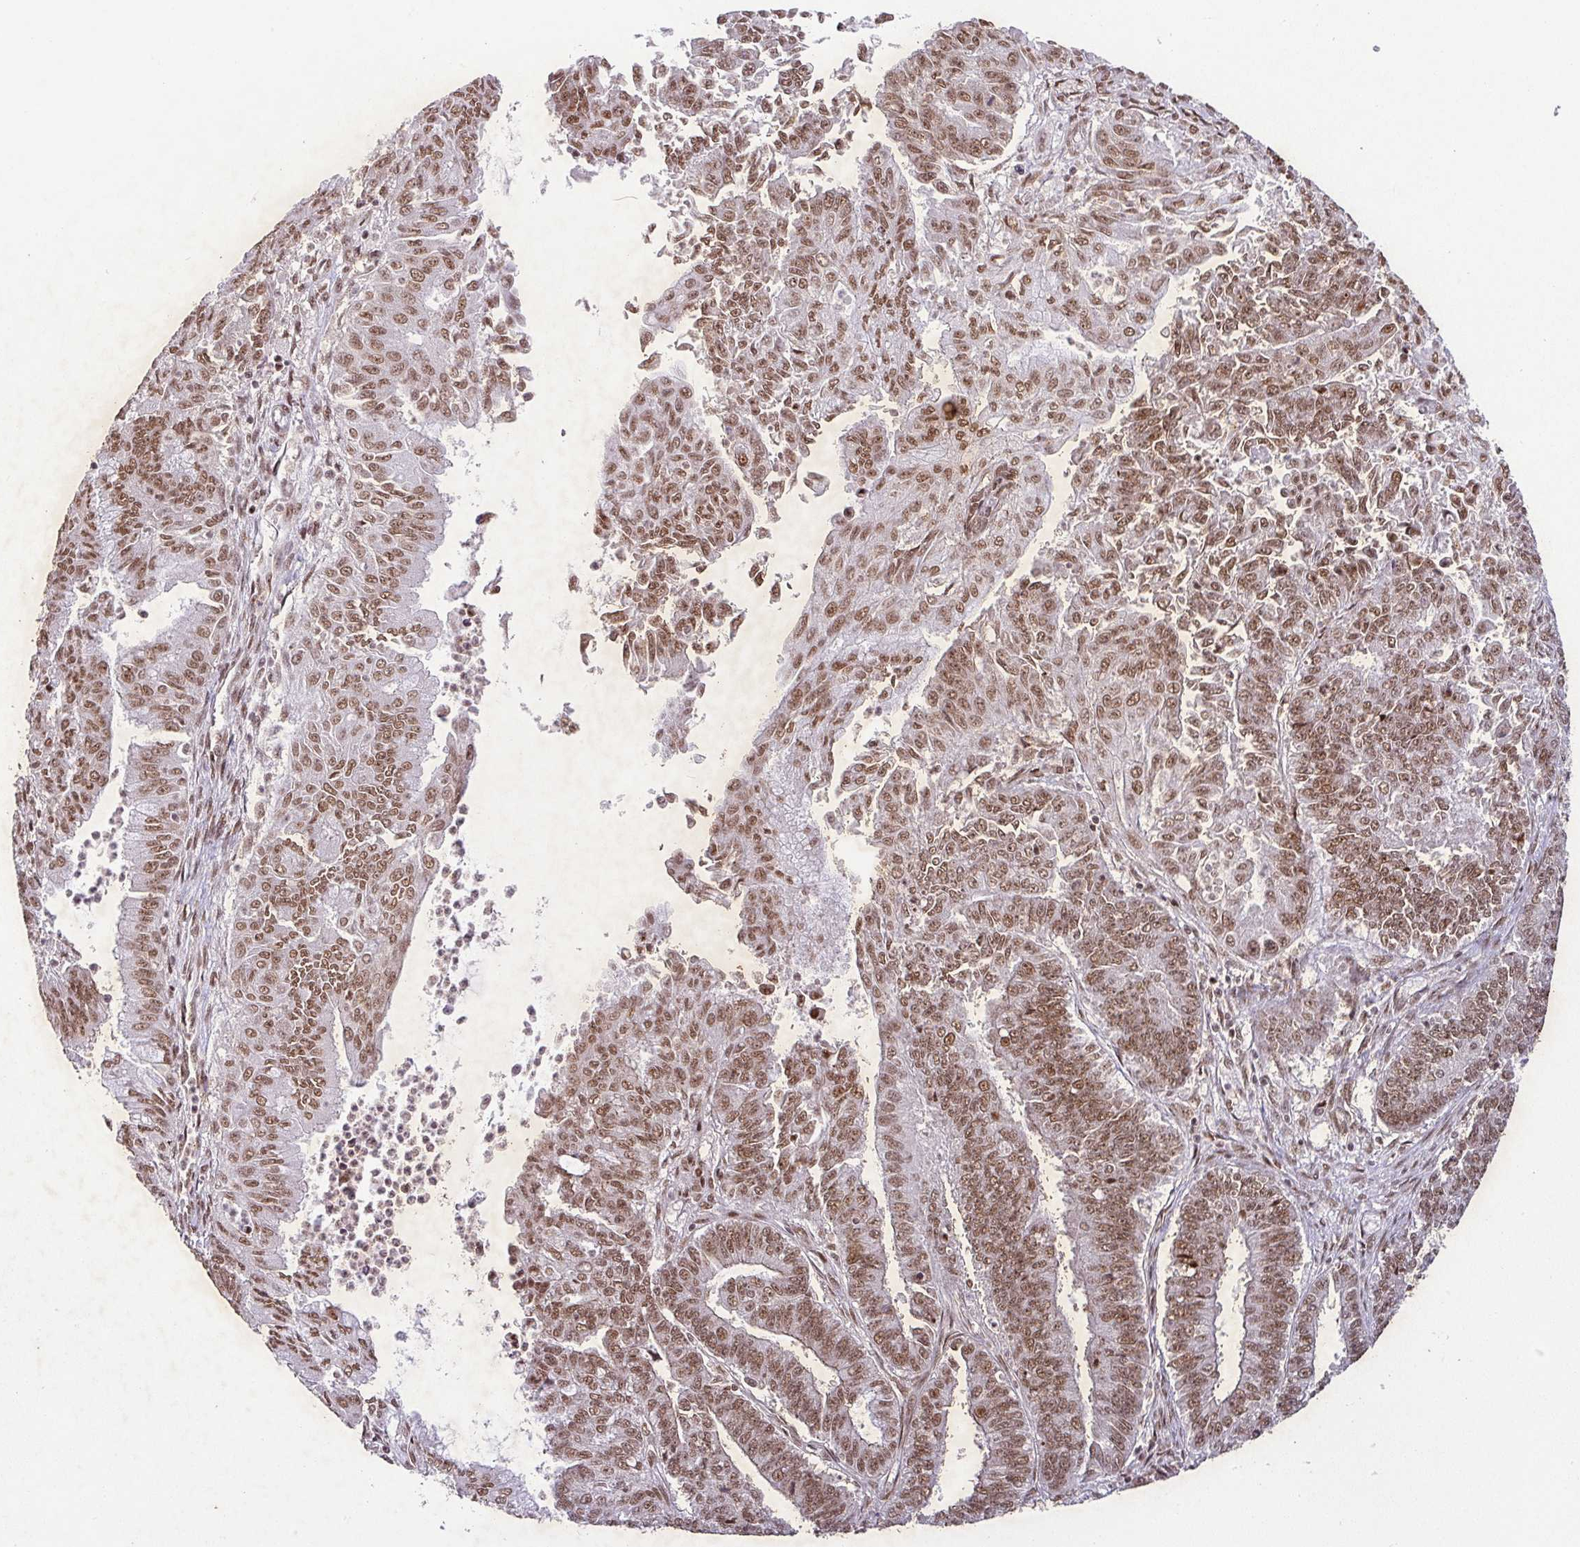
{"staining": {"intensity": "moderate", "quantity": ">75%", "location": "nuclear"}, "tissue": "endometrial cancer", "cell_type": "Tumor cells", "image_type": "cancer", "snomed": [{"axis": "morphology", "description": "Adenocarcinoma, NOS"}, {"axis": "topography", "description": "Endometrium"}], "caption": "This is a histology image of immunohistochemistry staining of endometrial adenocarcinoma, which shows moderate expression in the nuclear of tumor cells.", "gene": "SRSF2", "patient": {"sex": "female", "age": 73}}